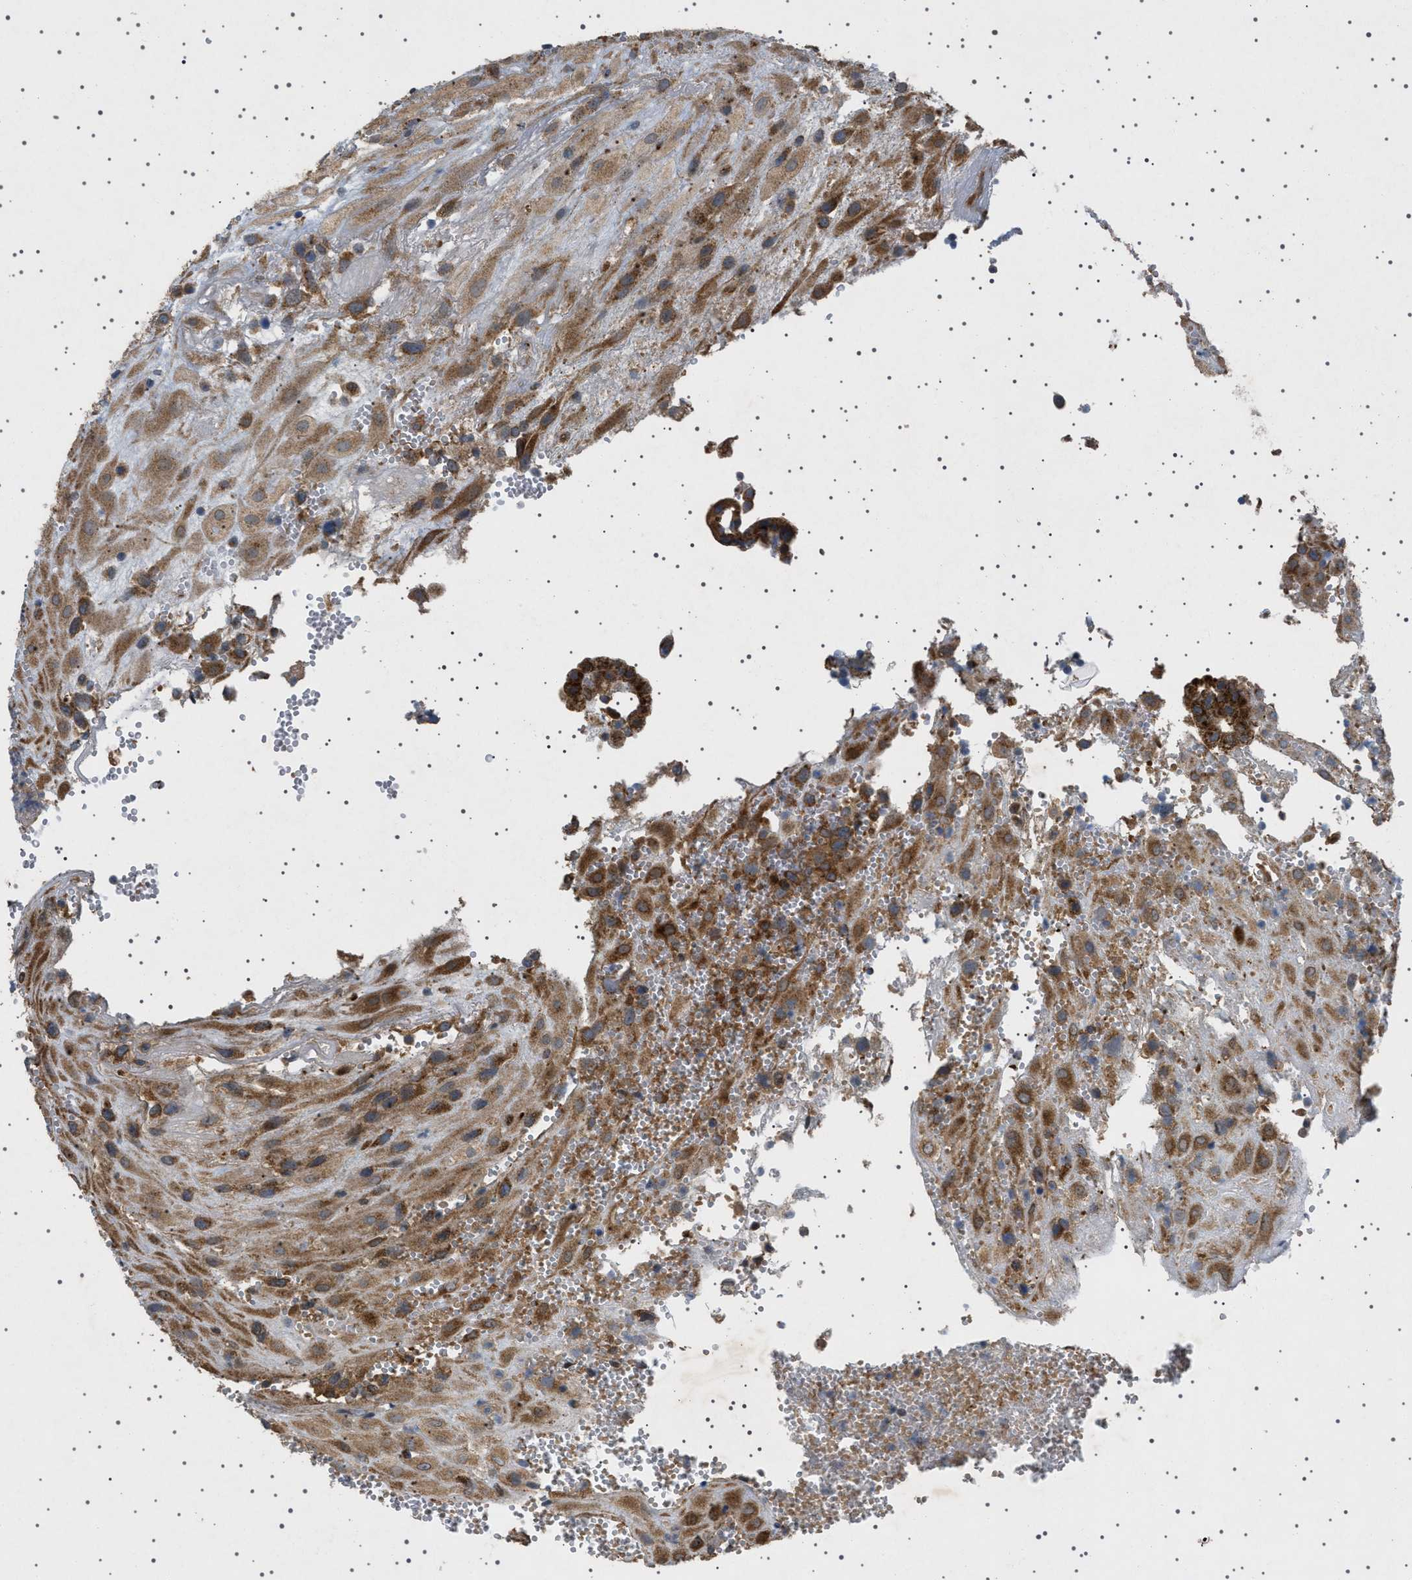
{"staining": {"intensity": "strong", "quantity": ">75%", "location": "cytoplasmic/membranous"}, "tissue": "placenta", "cell_type": "Decidual cells", "image_type": "normal", "snomed": [{"axis": "morphology", "description": "Normal tissue, NOS"}, {"axis": "topography", "description": "Placenta"}], "caption": "This is a photomicrograph of immunohistochemistry (IHC) staining of benign placenta, which shows strong staining in the cytoplasmic/membranous of decidual cells.", "gene": "CCDC186", "patient": {"sex": "female", "age": 18}}